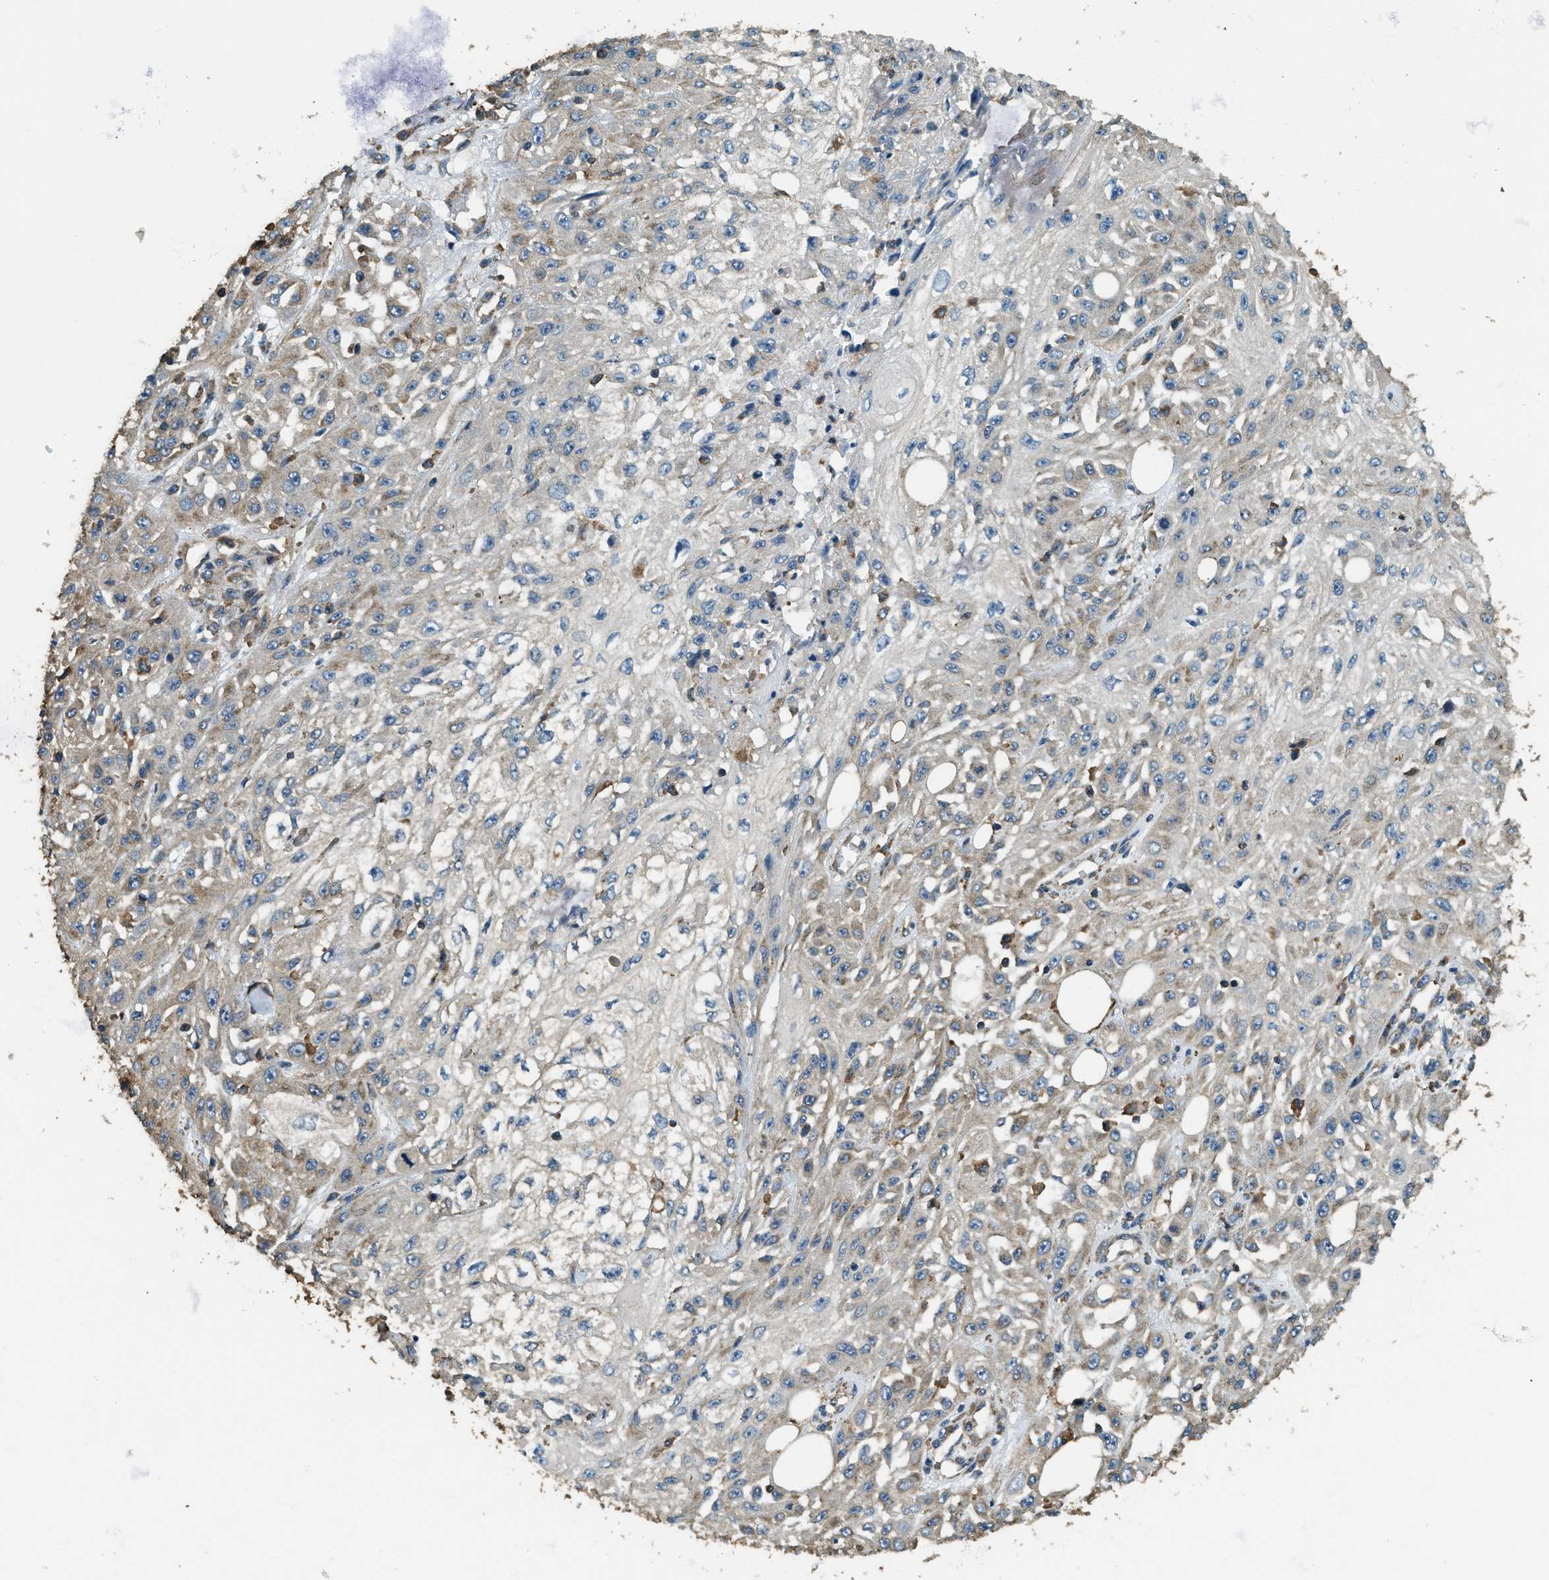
{"staining": {"intensity": "weak", "quantity": "<25%", "location": "cytoplasmic/membranous"}, "tissue": "skin cancer", "cell_type": "Tumor cells", "image_type": "cancer", "snomed": [{"axis": "morphology", "description": "Squamous cell carcinoma, NOS"}, {"axis": "morphology", "description": "Squamous cell carcinoma, metastatic, NOS"}, {"axis": "topography", "description": "Skin"}, {"axis": "topography", "description": "Lymph node"}], "caption": "IHC of skin cancer (metastatic squamous cell carcinoma) displays no staining in tumor cells.", "gene": "ERGIC1", "patient": {"sex": "male", "age": 75}}